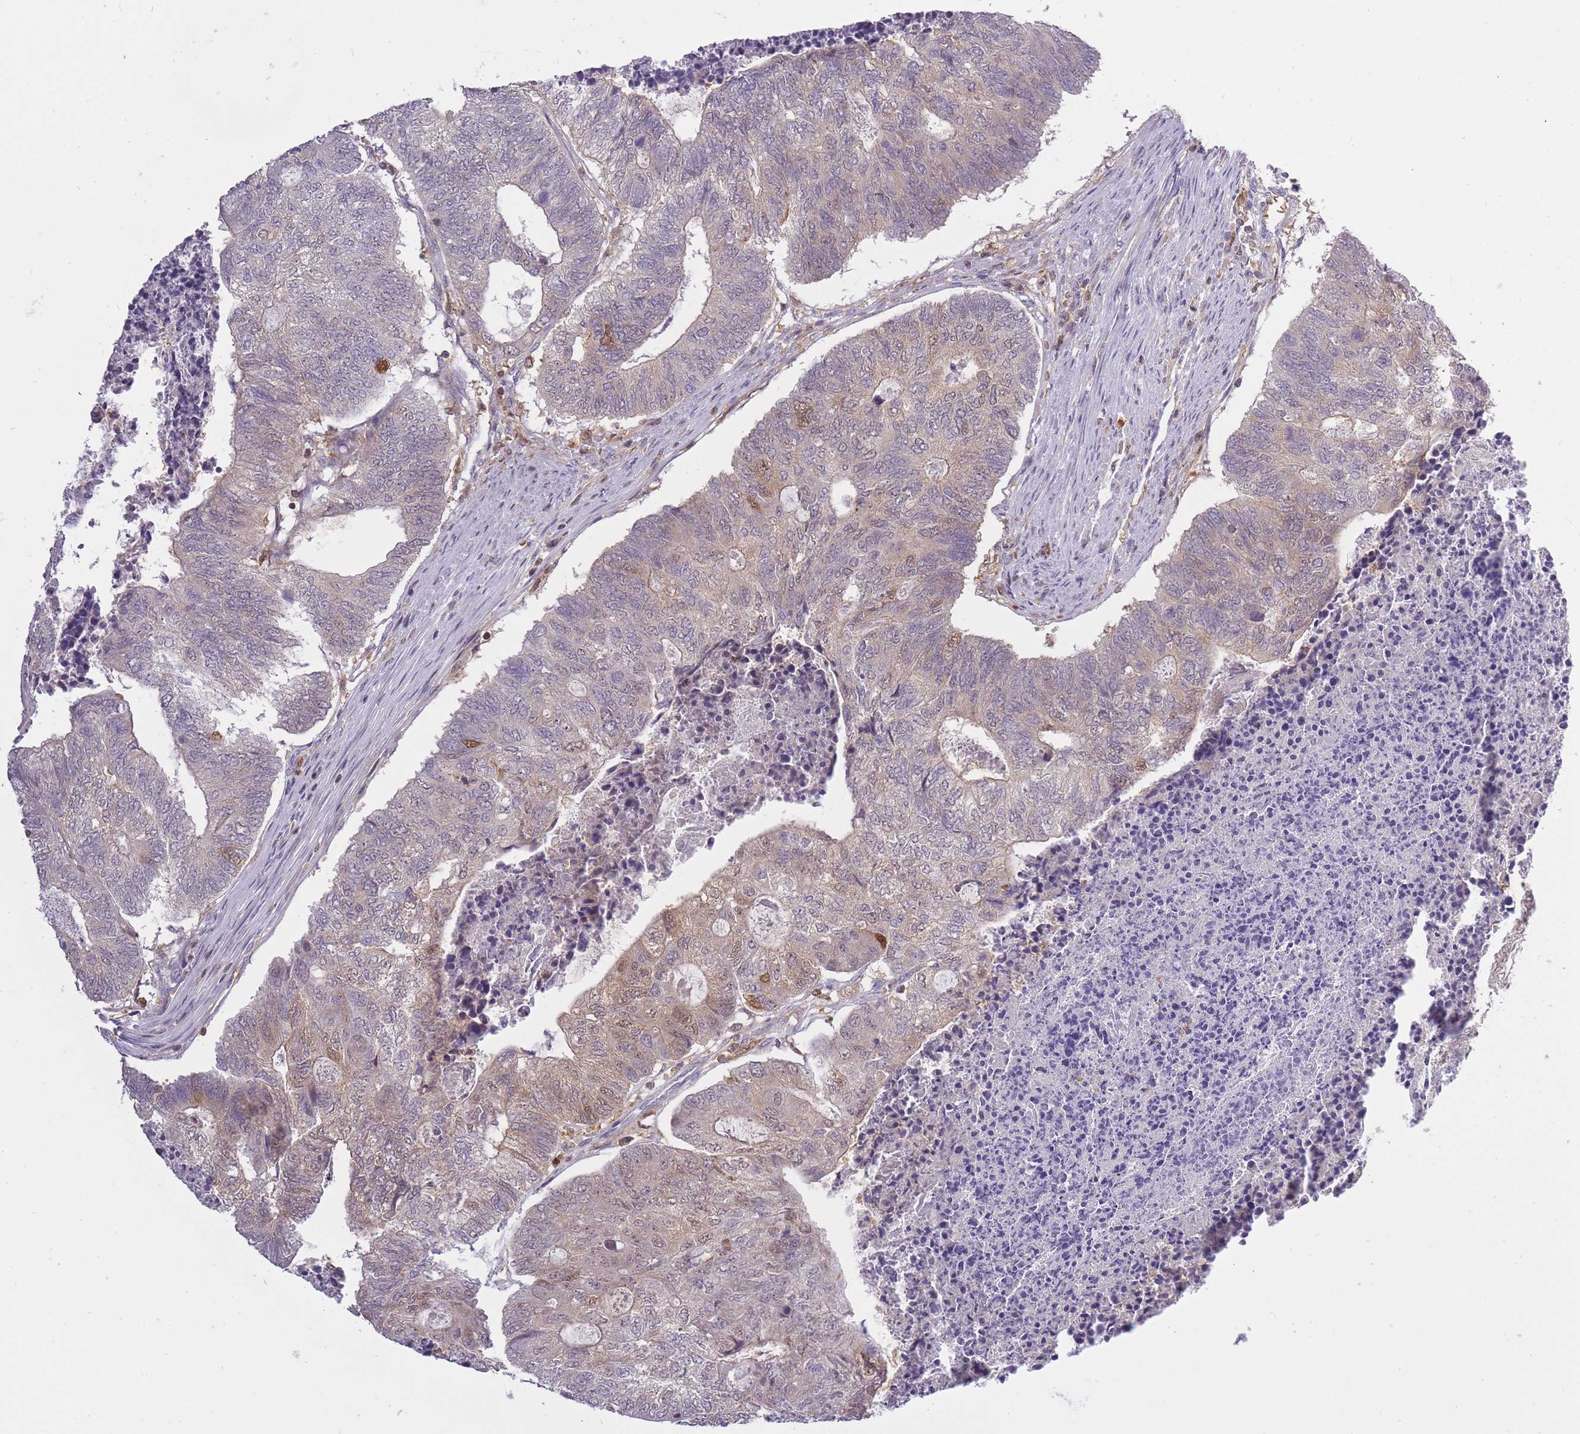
{"staining": {"intensity": "weak", "quantity": "25%-75%", "location": "cytoplasmic/membranous,nuclear"}, "tissue": "colorectal cancer", "cell_type": "Tumor cells", "image_type": "cancer", "snomed": [{"axis": "morphology", "description": "Adenocarcinoma, NOS"}, {"axis": "topography", "description": "Colon"}], "caption": "There is low levels of weak cytoplasmic/membranous and nuclear staining in tumor cells of colorectal cancer, as demonstrated by immunohistochemical staining (brown color).", "gene": "CXorf38", "patient": {"sex": "female", "age": 67}}